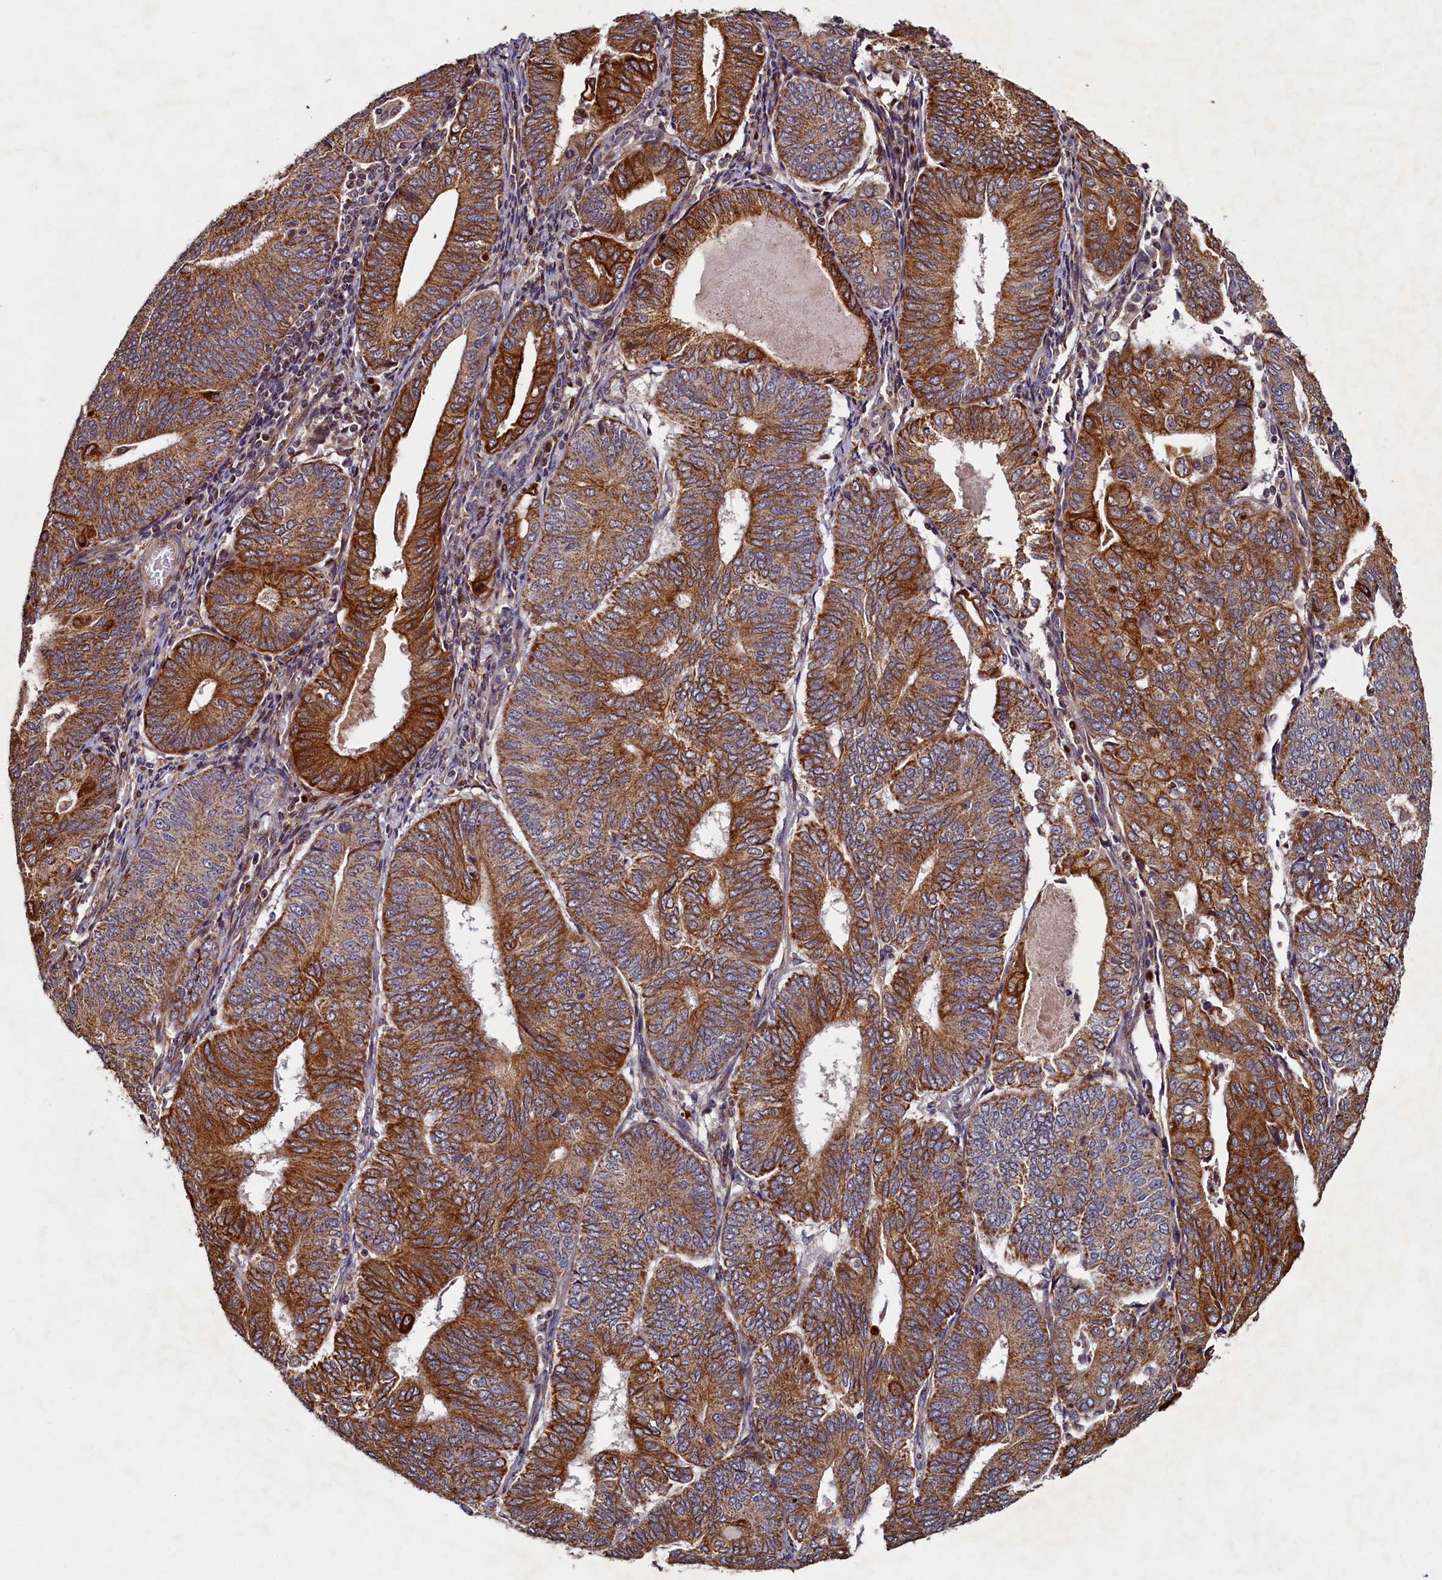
{"staining": {"intensity": "moderate", "quantity": ">75%", "location": "cytoplasmic/membranous"}, "tissue": "endometrial cancer", "cell_type": "Tumor cells", "image_type": "cancer", "snomed": [{"axis": "morphology", "description": "Adenocarcinoma, NOS"}, {"axis": "topography", "description": "Endometrium"}], "caption": "Endometrial adenocarcinoma stained for a protein (brown) displays moderate cytoplasmic/membranous positive expression in about >75% of tumor cells.", "gene": "NCKAP5L", "patient": {"sex": "female", "age": 81}}